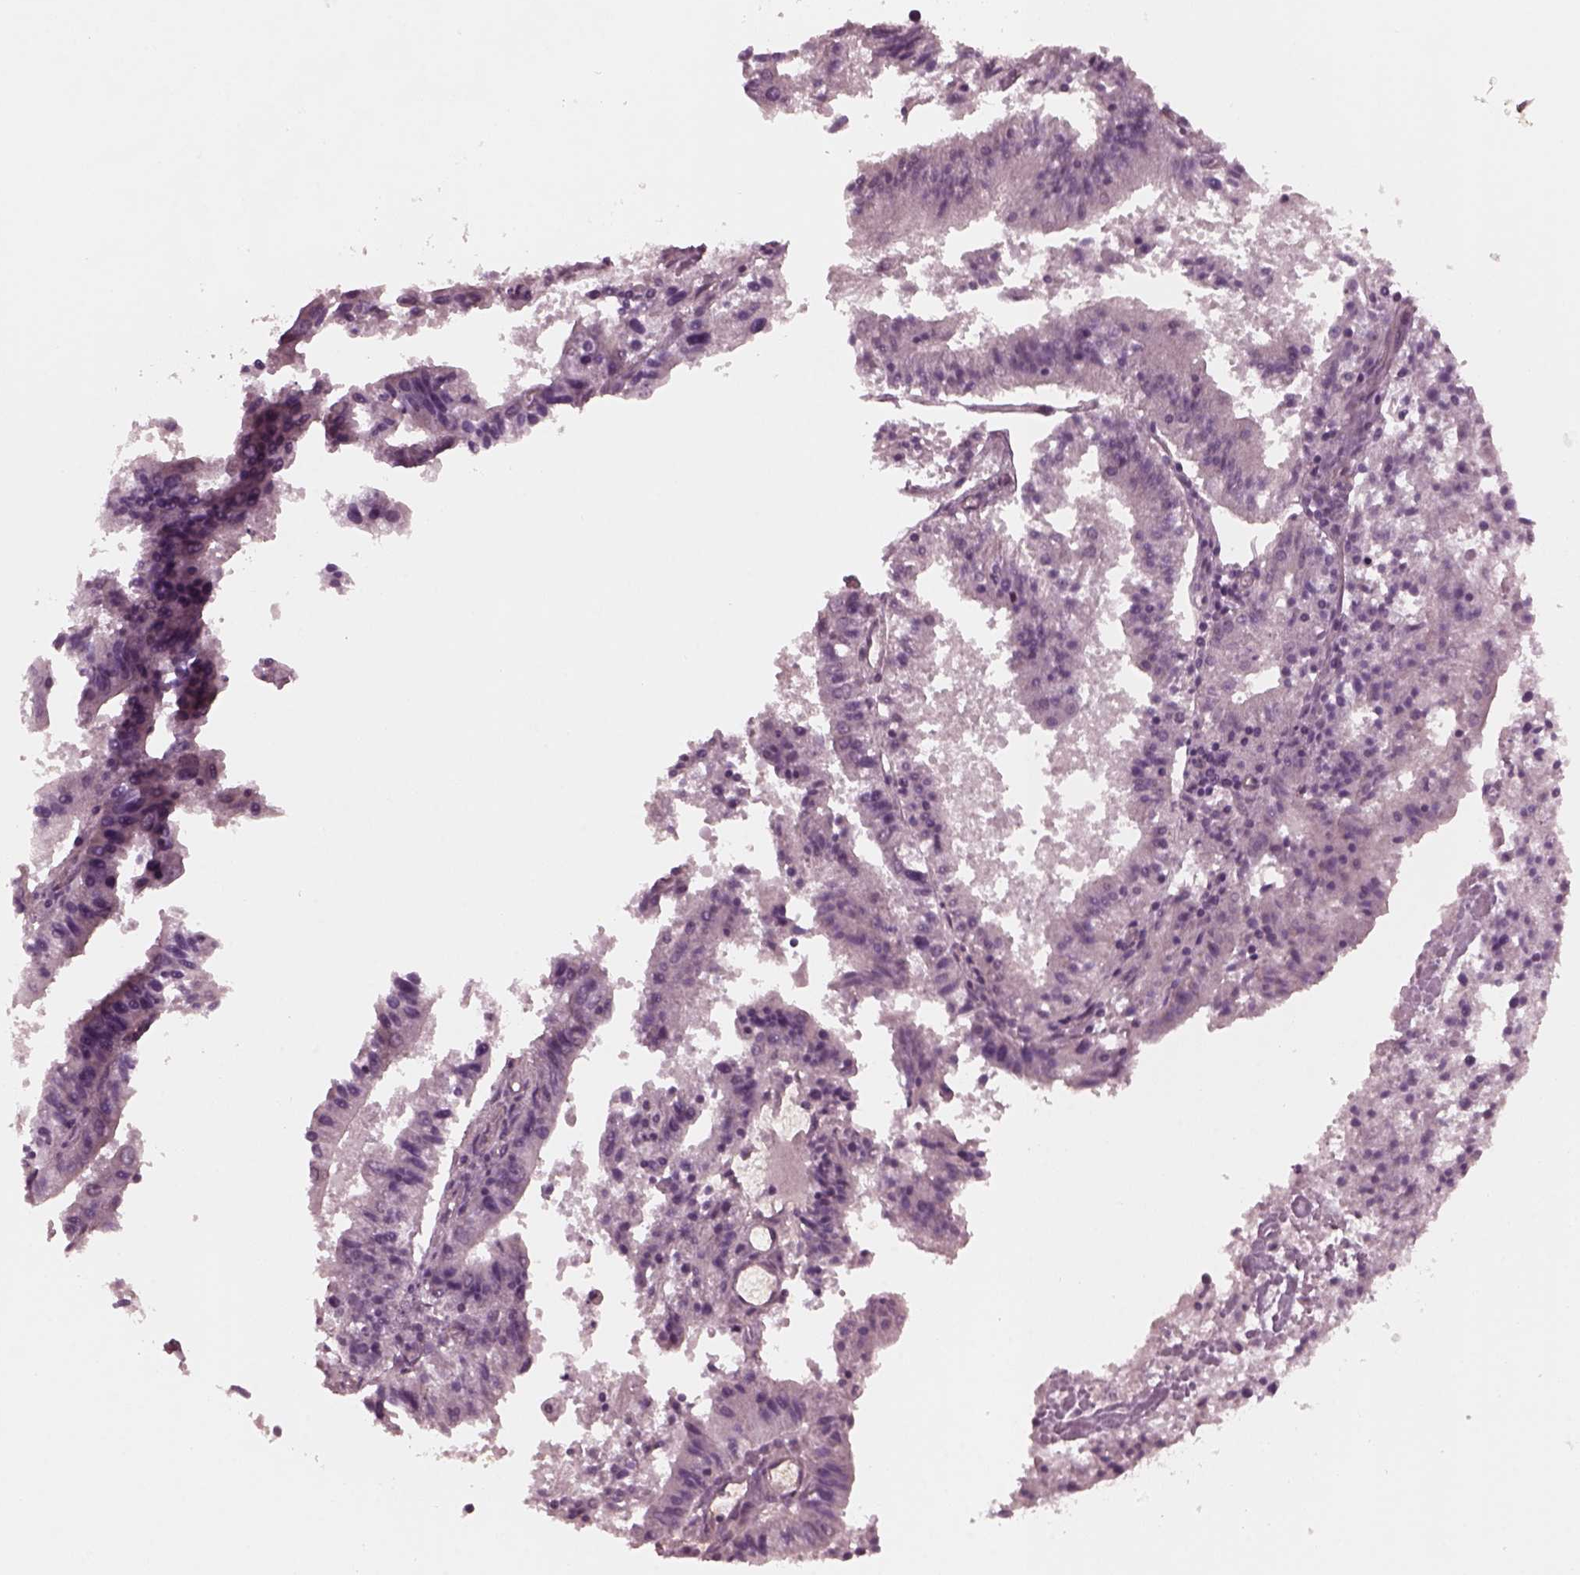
{"staining": {"intensity": "negative", "quantity": "none", "location": "none"}, "tissue": "endometrial cancer", "cell_type": "Tumor cells", "image_type": "cancer", "snomed": [{"axis": "morphology", "description": "Adenocarcinoma, NOS"}, {"axis": "topography", "description": "Endometrium"}], "caption": "A micrograph of endometrial cancer stained for a protein displays no brown staining in tumor cells.", "gene": "KIF6", "patient": {"sex": "female", "age": 82}}